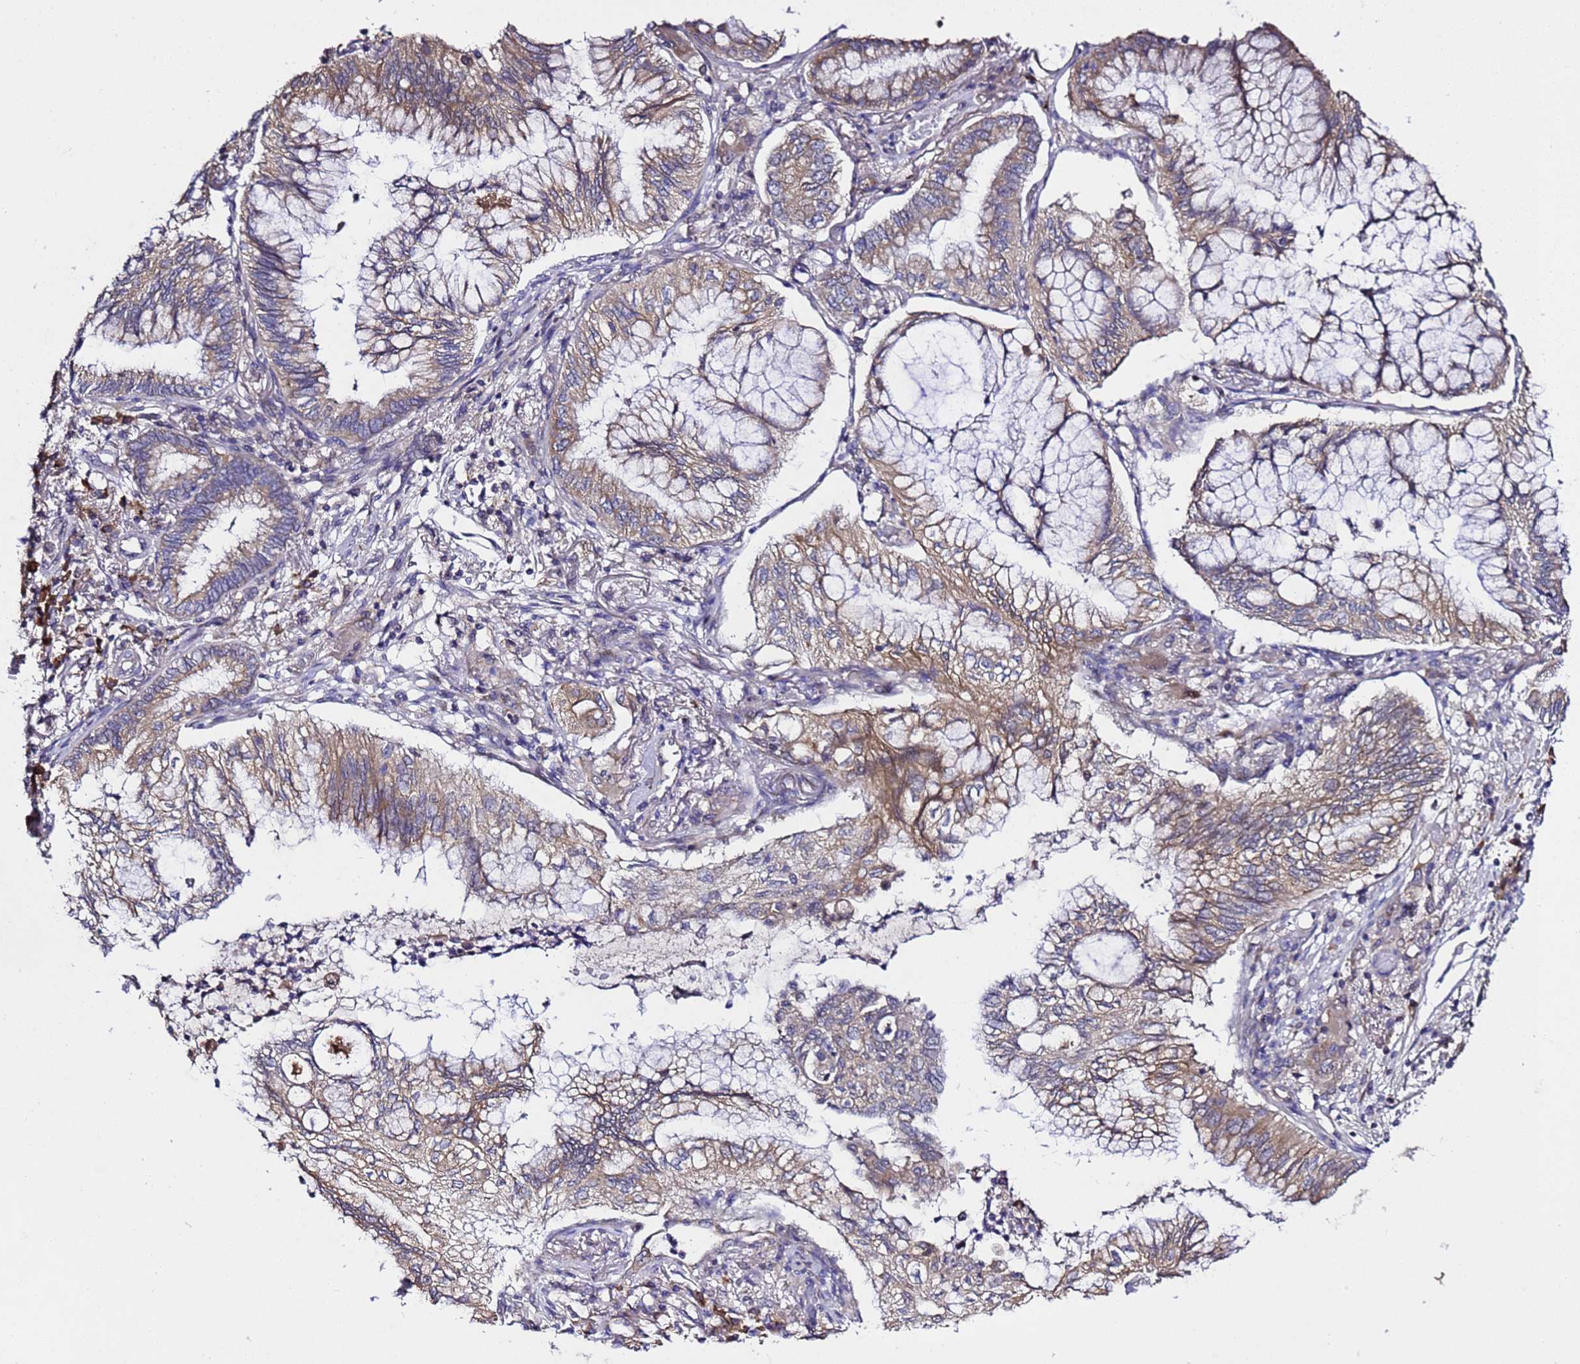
{"staining": {"intensity": "weak", "quantity": ">75%", "location": "cytoplasmic/membranous"}, "tissue": "lung cancer", "cell_type": "Tumor cells", "image_type": "cancer", "snomed": [{"axis": "morphology", "description": "Adenocarcinoma, NOS"}, {"axis": "topography", "description": "Lung"}], "caption": "This image displays adenocarcinoma (lung) stained with immunohistochemistry (IHC) to label a protein in brown. The cytoplasmic/membranous of tumor cells show weak positivity for the protein. Nuclei are counter-stained blue.", "gene": "ALG3", "patient": {"sex": "female", "age": 70}}